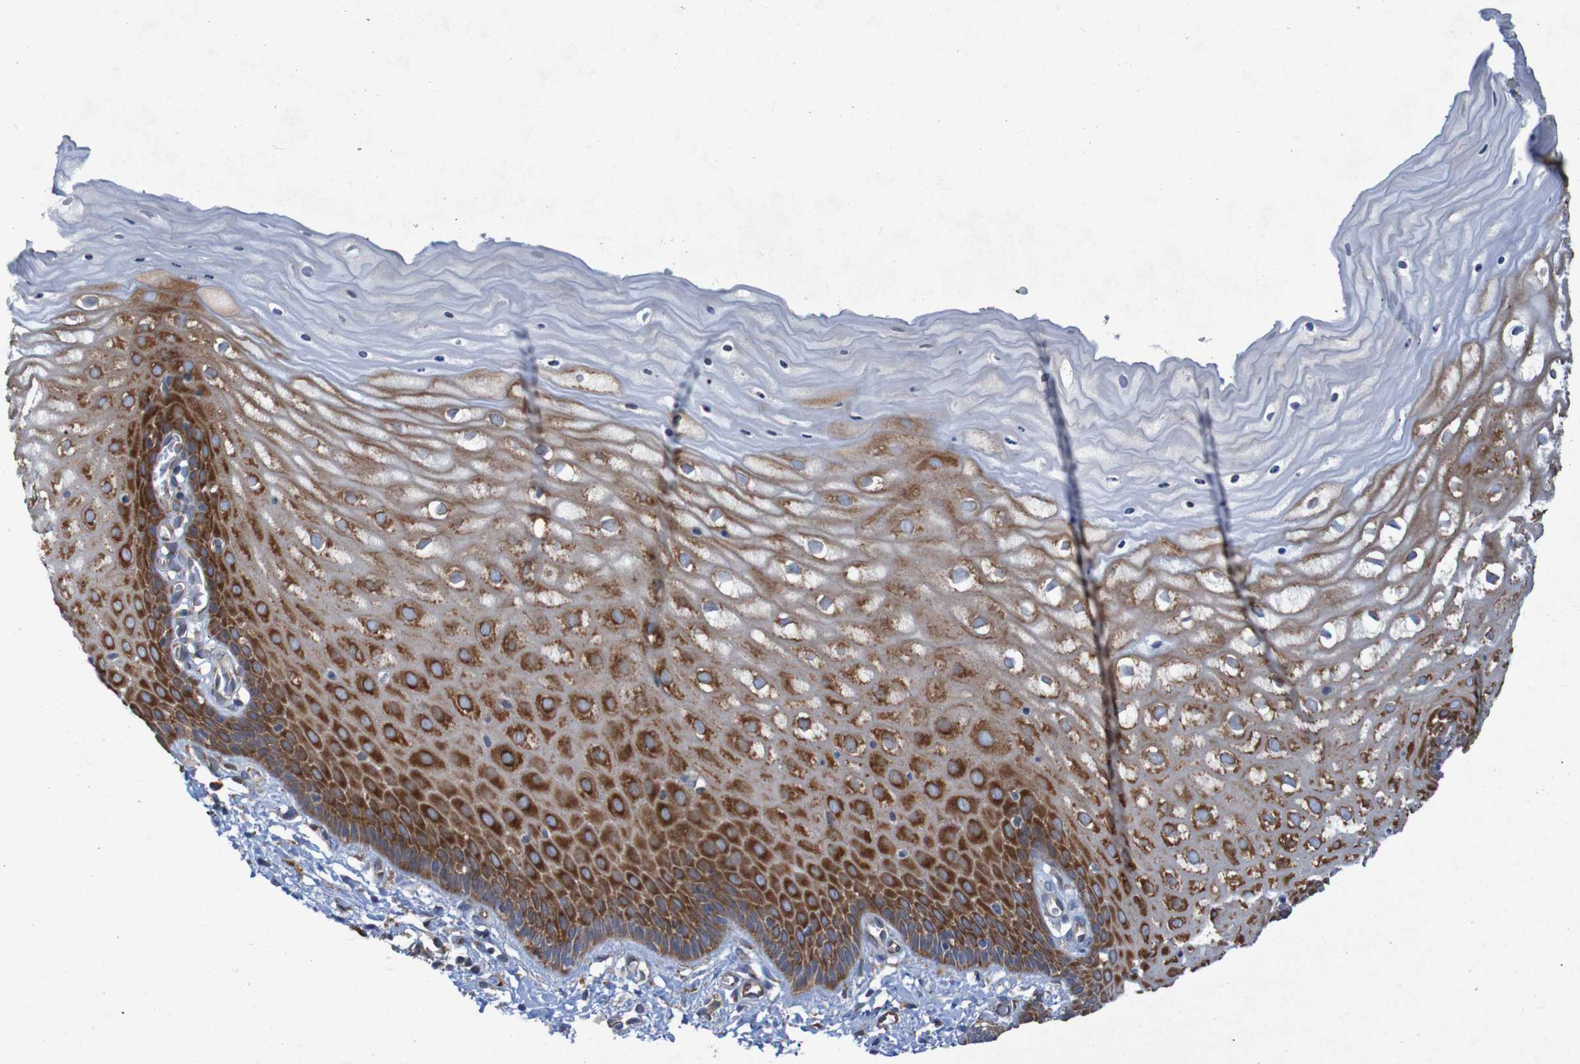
{"staining": {"intensity": "moderate", "quantity": ">75%", "location": "cytoplasmic/membranous"}, "tissue": "cervix", "cell_type": "Glandular cells", "image_type": "normal", "snomed": [{"axis": "morphology", "description": "Normal tissue, NOS"}, {"axis": "topography", "description": "Cervix"}], "caption": "Immunohistochemical staining of normal human cervix demonstrates >75% levels of moderate cytoplasmic/membranous protein staining in about >75% of glandular cells. The protein is shown in brown color, while the nuclei are stained blue.", "gene": "RPL10L", "patient": {"sex": "female", "age": 55}}